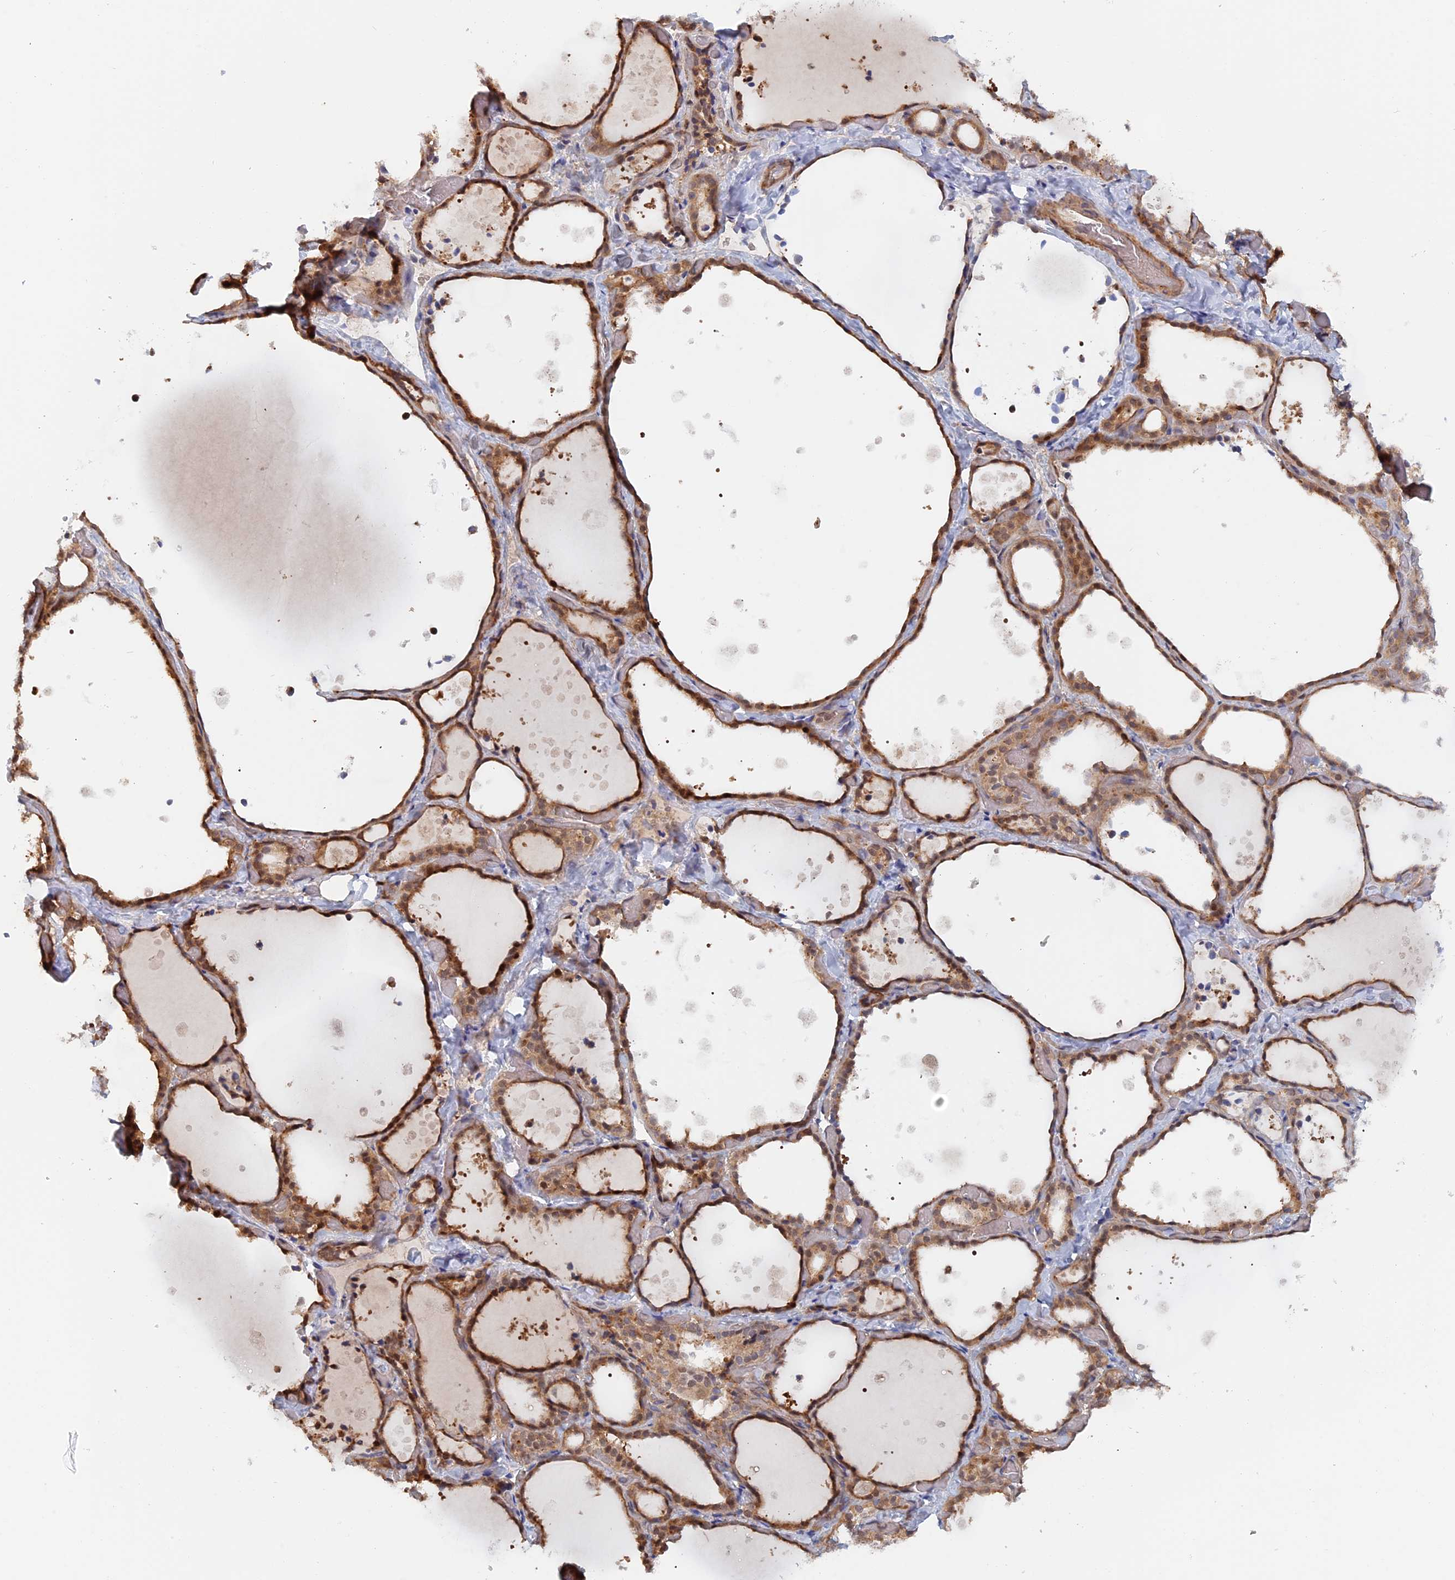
{"staining": {"intensity": "moderate", "quantity": ">75%", "location": "cytoplasmic/membranous,nuclear"}, "tissue": "thyroid gland", "cell_type": "Glandular cells", "image_type": "normal", "snomed": [{"axis": "morphology", "description": "Normal tissue, NOS"}, {"axis": "topography", "description": "Thyroid gland"}], "caption": "Immunohistochemical staining of benign thyroid gland reveals medium levels of moderate cytoplasmic/membranous,nuclear expression in approximately >75% of glandular cells.", "gene": "ELOVL6", "patient": {"sex": "female", "age": 44}}